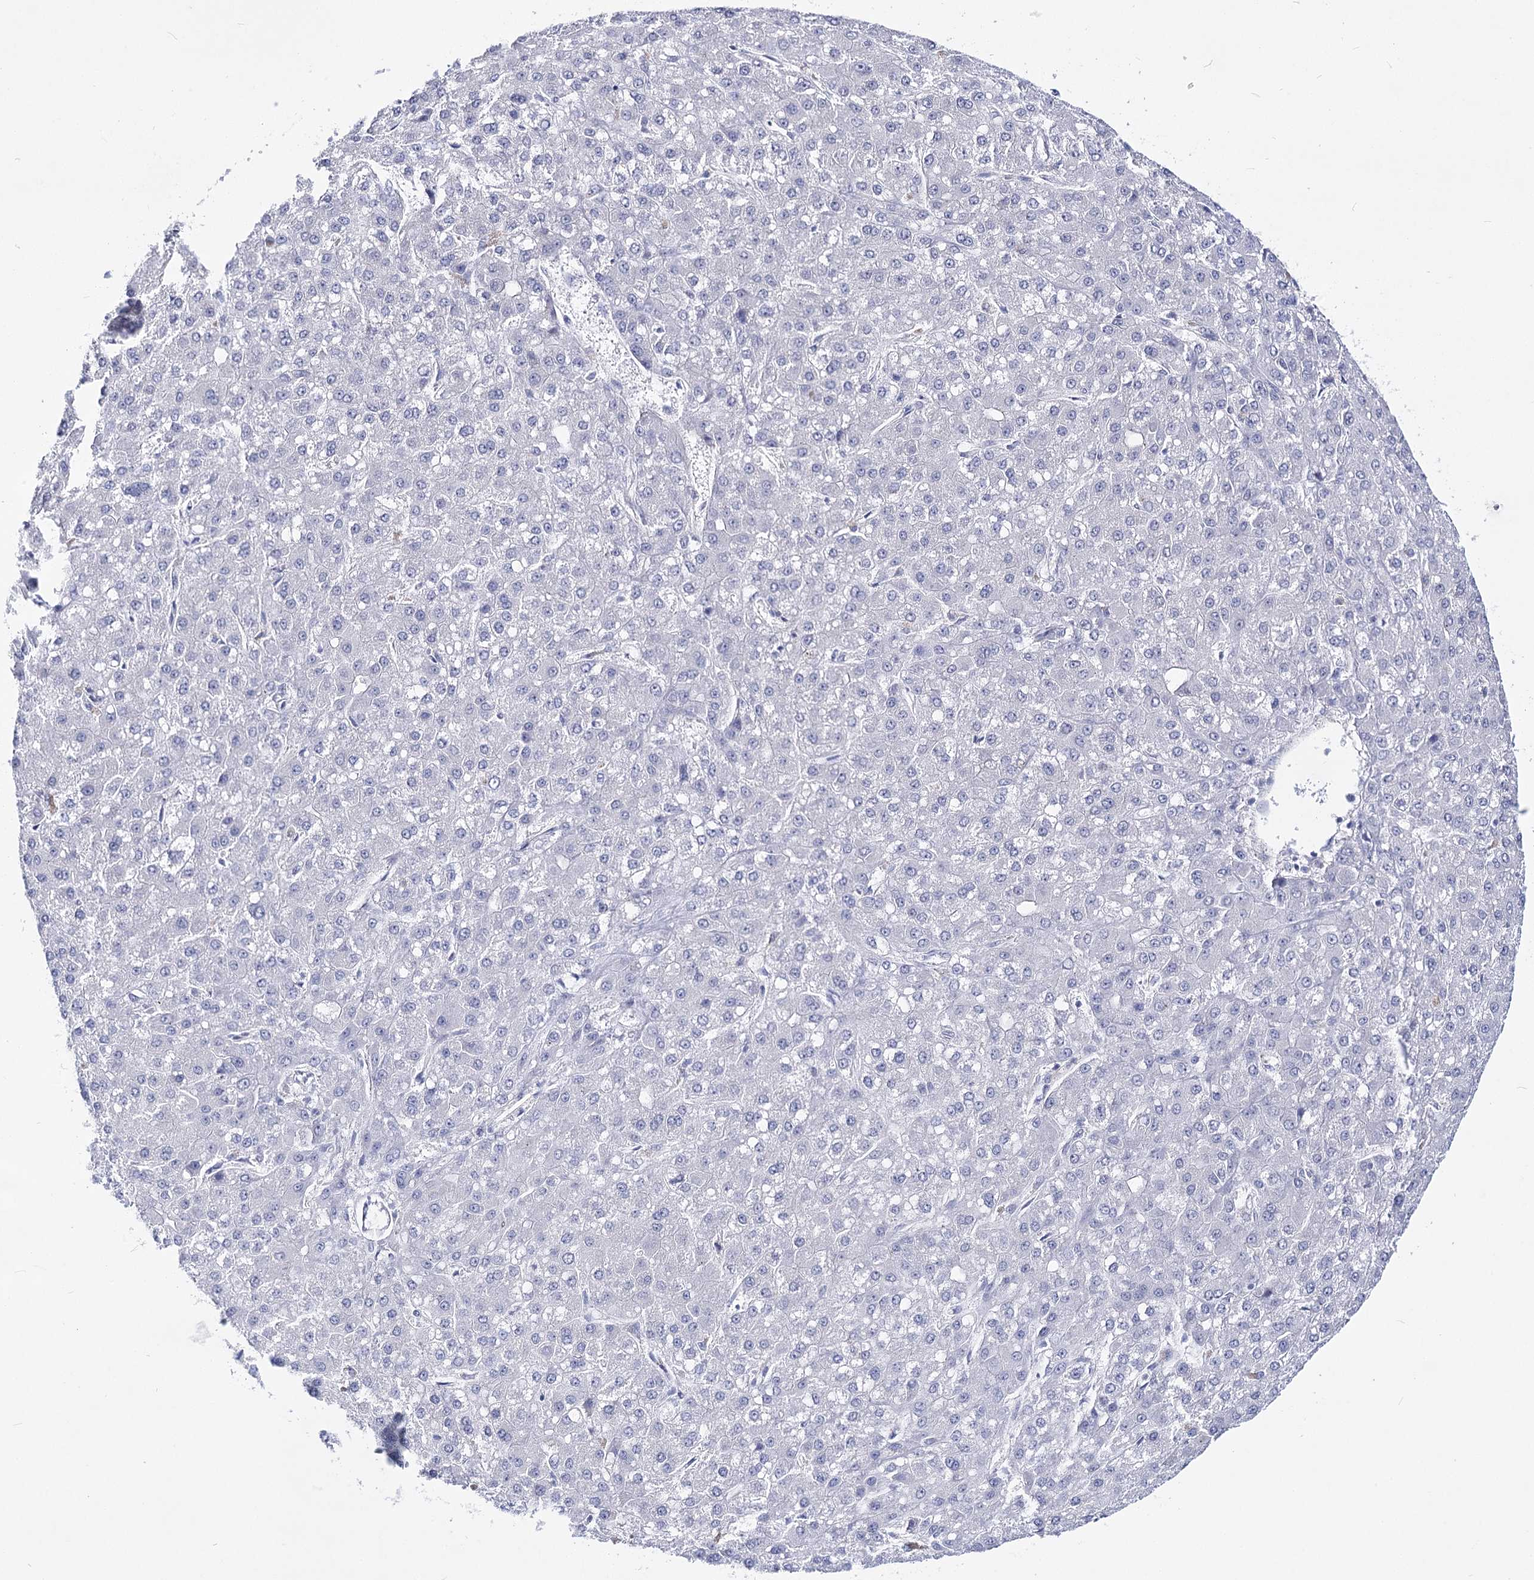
{"staining": {"intensity": "negative", "quantity": "none", "location": "none"}, "tissue": "liver cancer", "cell_type": "Tumor cells", "image_type": "cancer", "snomed": [{"axis": "morphology", "description": "Carcinoma, Hepatocellular, NOS"}, {"axis": "topography", "description": "Liver"}], "caption": "Tumor cells show no significant positivity in liver cancer.", "gene": "ATP10B", "patient": {"sex": "male", "age": 67}}